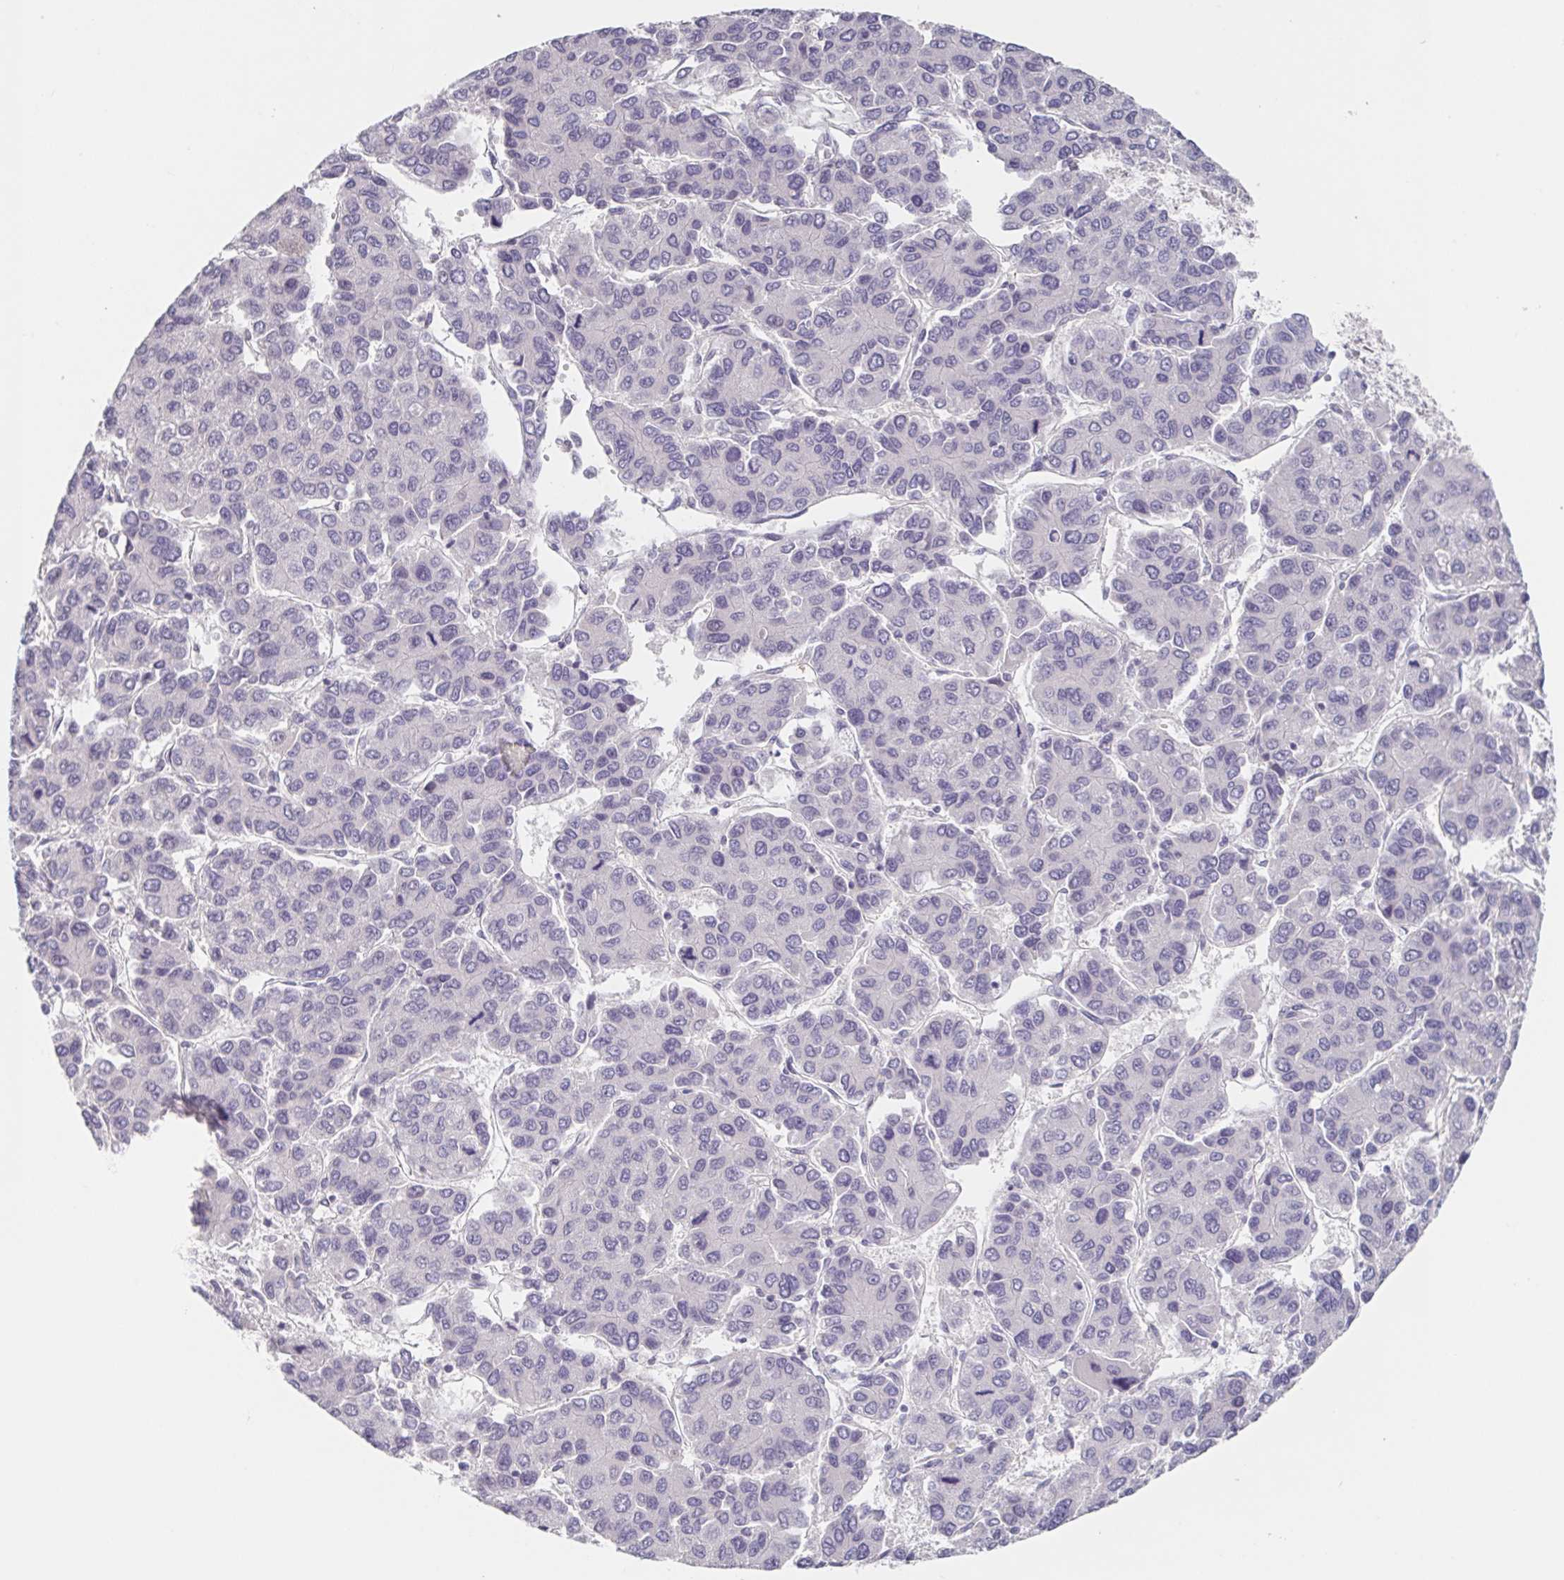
{"staining": {"intensity": "negative", "quantity": "none", "location": "none"}, "tissue": "liver cancer", "cell_type": "Tumor cells", "image_type": "cancer", "snomed": [{"axis": "morphology", "description": "Carcinoma, Hepatocellular, NOS"}, {"axis": "topography", "description": "Liver"}], "caption": "The photomicrograph displays no staining of tumor cells in hepatocellular carcinoma (liver).", "gene": "INSL5", "patient": {"sex": "female", "age": 66}}